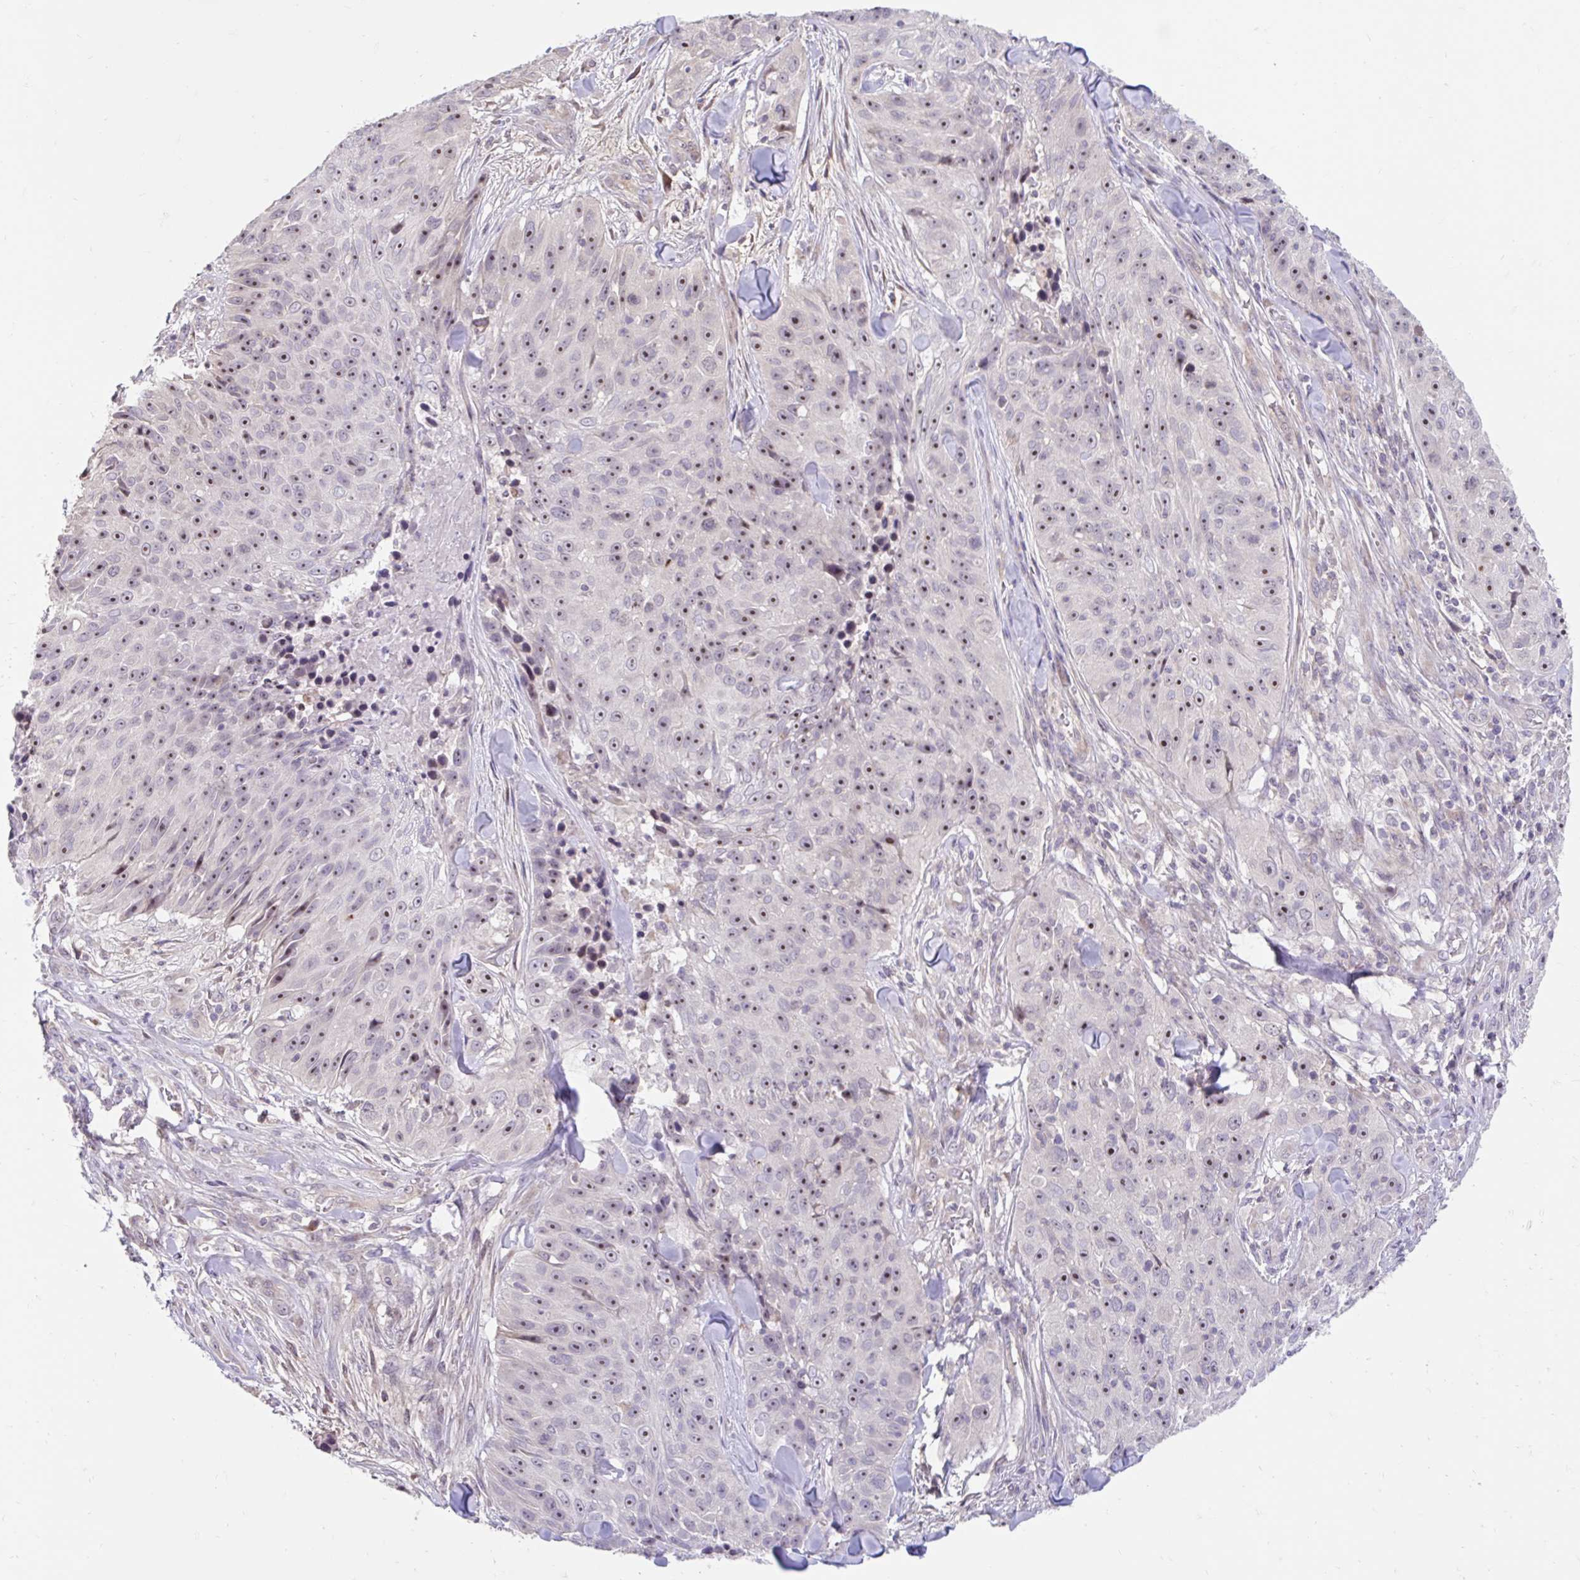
{"staining": {"intensity": "moderate", "quantity": ">75%", "location": "nuclear"}, "tissue": "skin cancer", "cell_type": "Tumor cells", "image_type": "cancer", "snomed": [{"axis": "morphology", "description": "Squamous cell carcinoma, NOS"}, {"axis": "topography", "description": "Skin"}], "caption": "Brown immunohistochemical staining in human skin cancer (squamous cell carcinoma) exhibits moderate nuclear staining in approximately >75% of tumor cells.", "gene": "NT5C1B", "patient": {"sex": "female", "age": 87}}